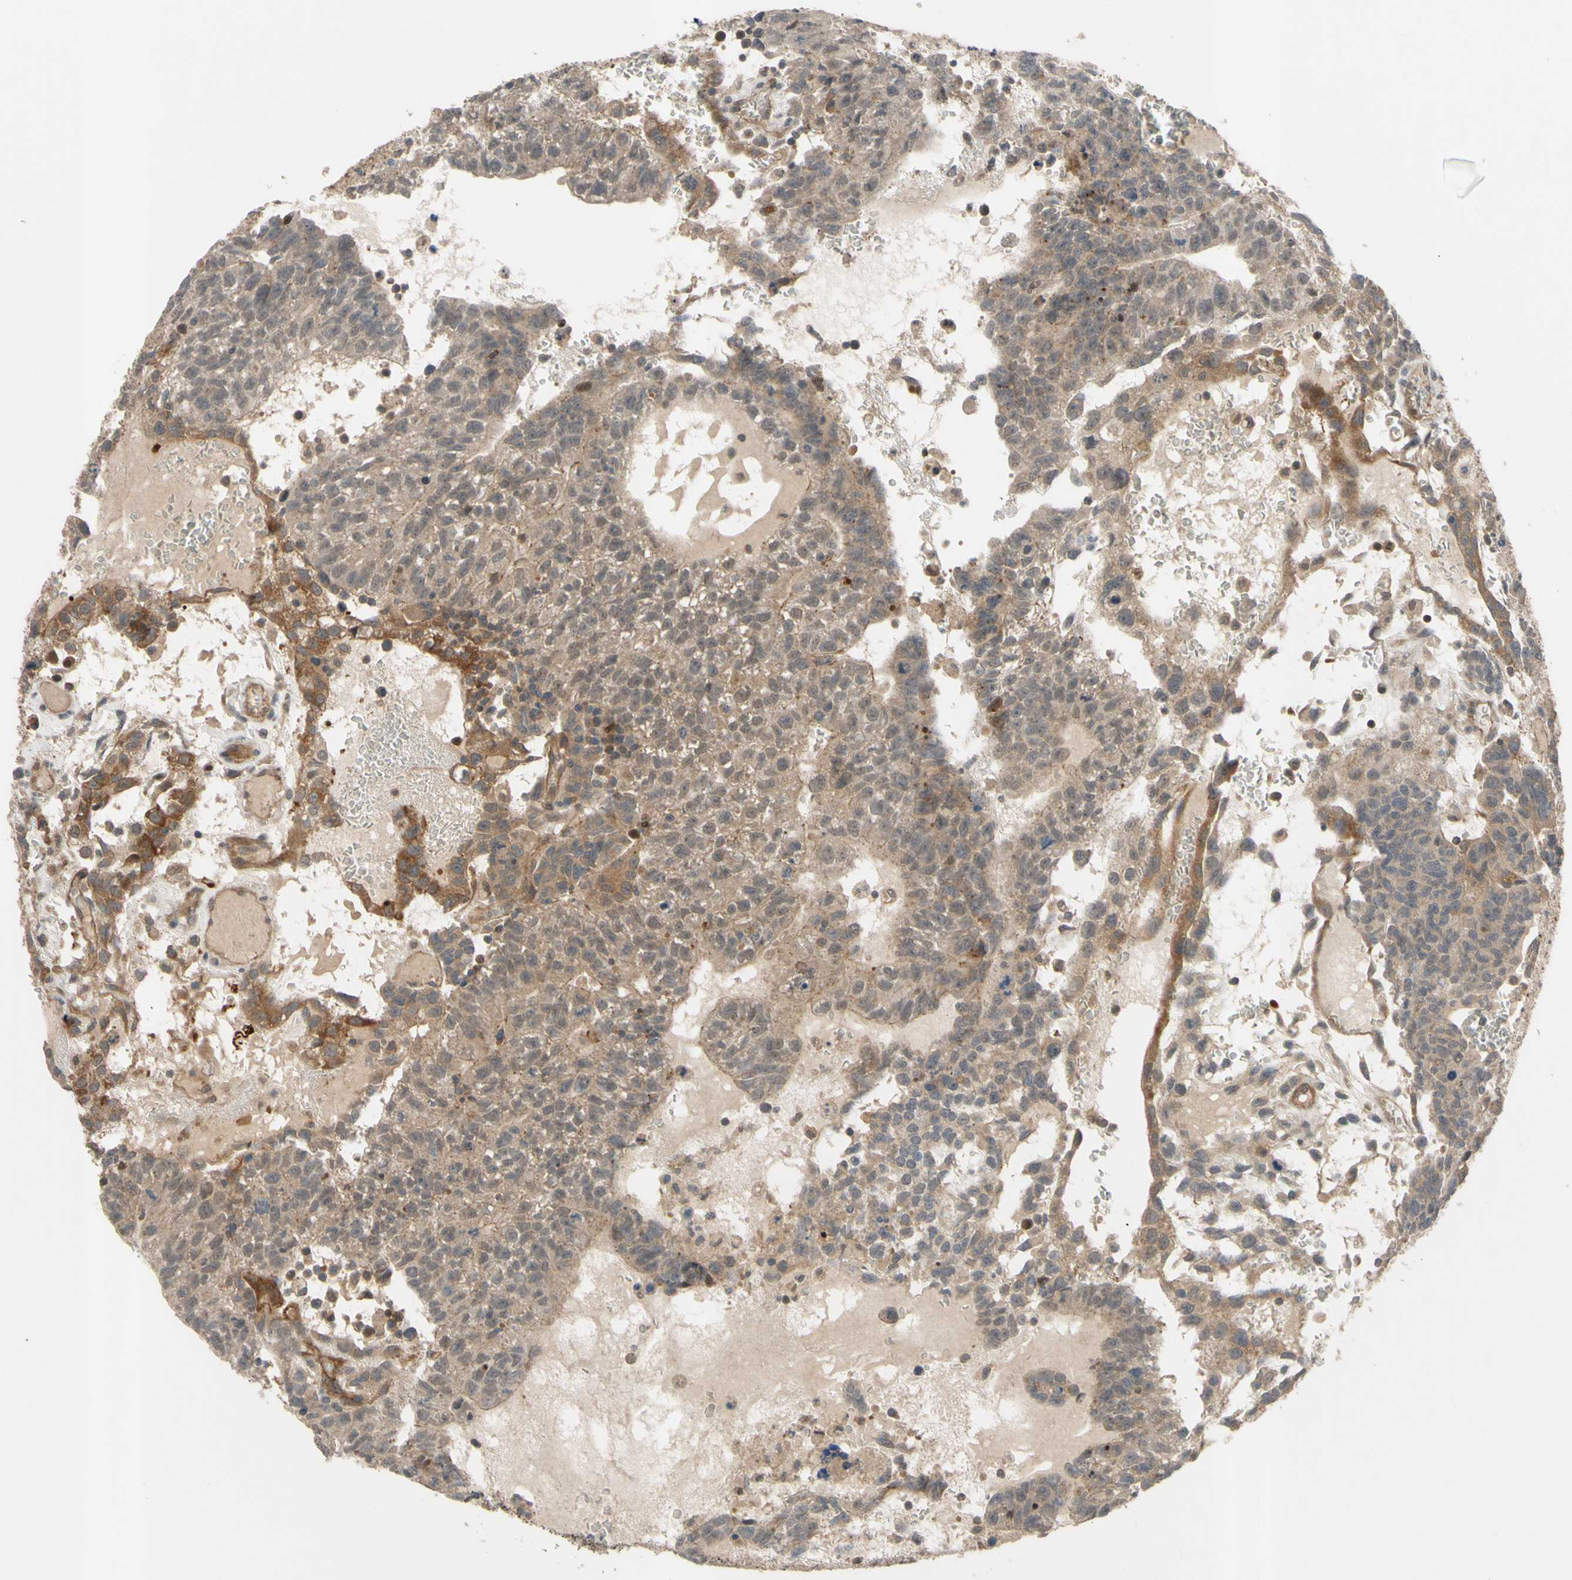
{"staining": {"intensity": "weak", "quantity": ">75%", "location": "cytoplasmic/membranous"}, "tissue": "testis cancer", "cell_type": "Tumor cells", "image_type": "cancer", "snomed": [{"axis": "morphology", "description": "Seminoma, NOS"}, {"axis": "morphology", "description": "Carcinoma, Embryonal, NOS"}, {"axis": "topography", "description": "Testis"}], "caption": "A high-resolution micrograph shows immunohistochemistry (IHC) staining of embryonal carcinoma (testis), which exhibits weak cytoplasmic/membranous positivity in about >75% of tumor cells.", "gene": "SHROOM4", "patient": {"sex": "male", "age": 52}}